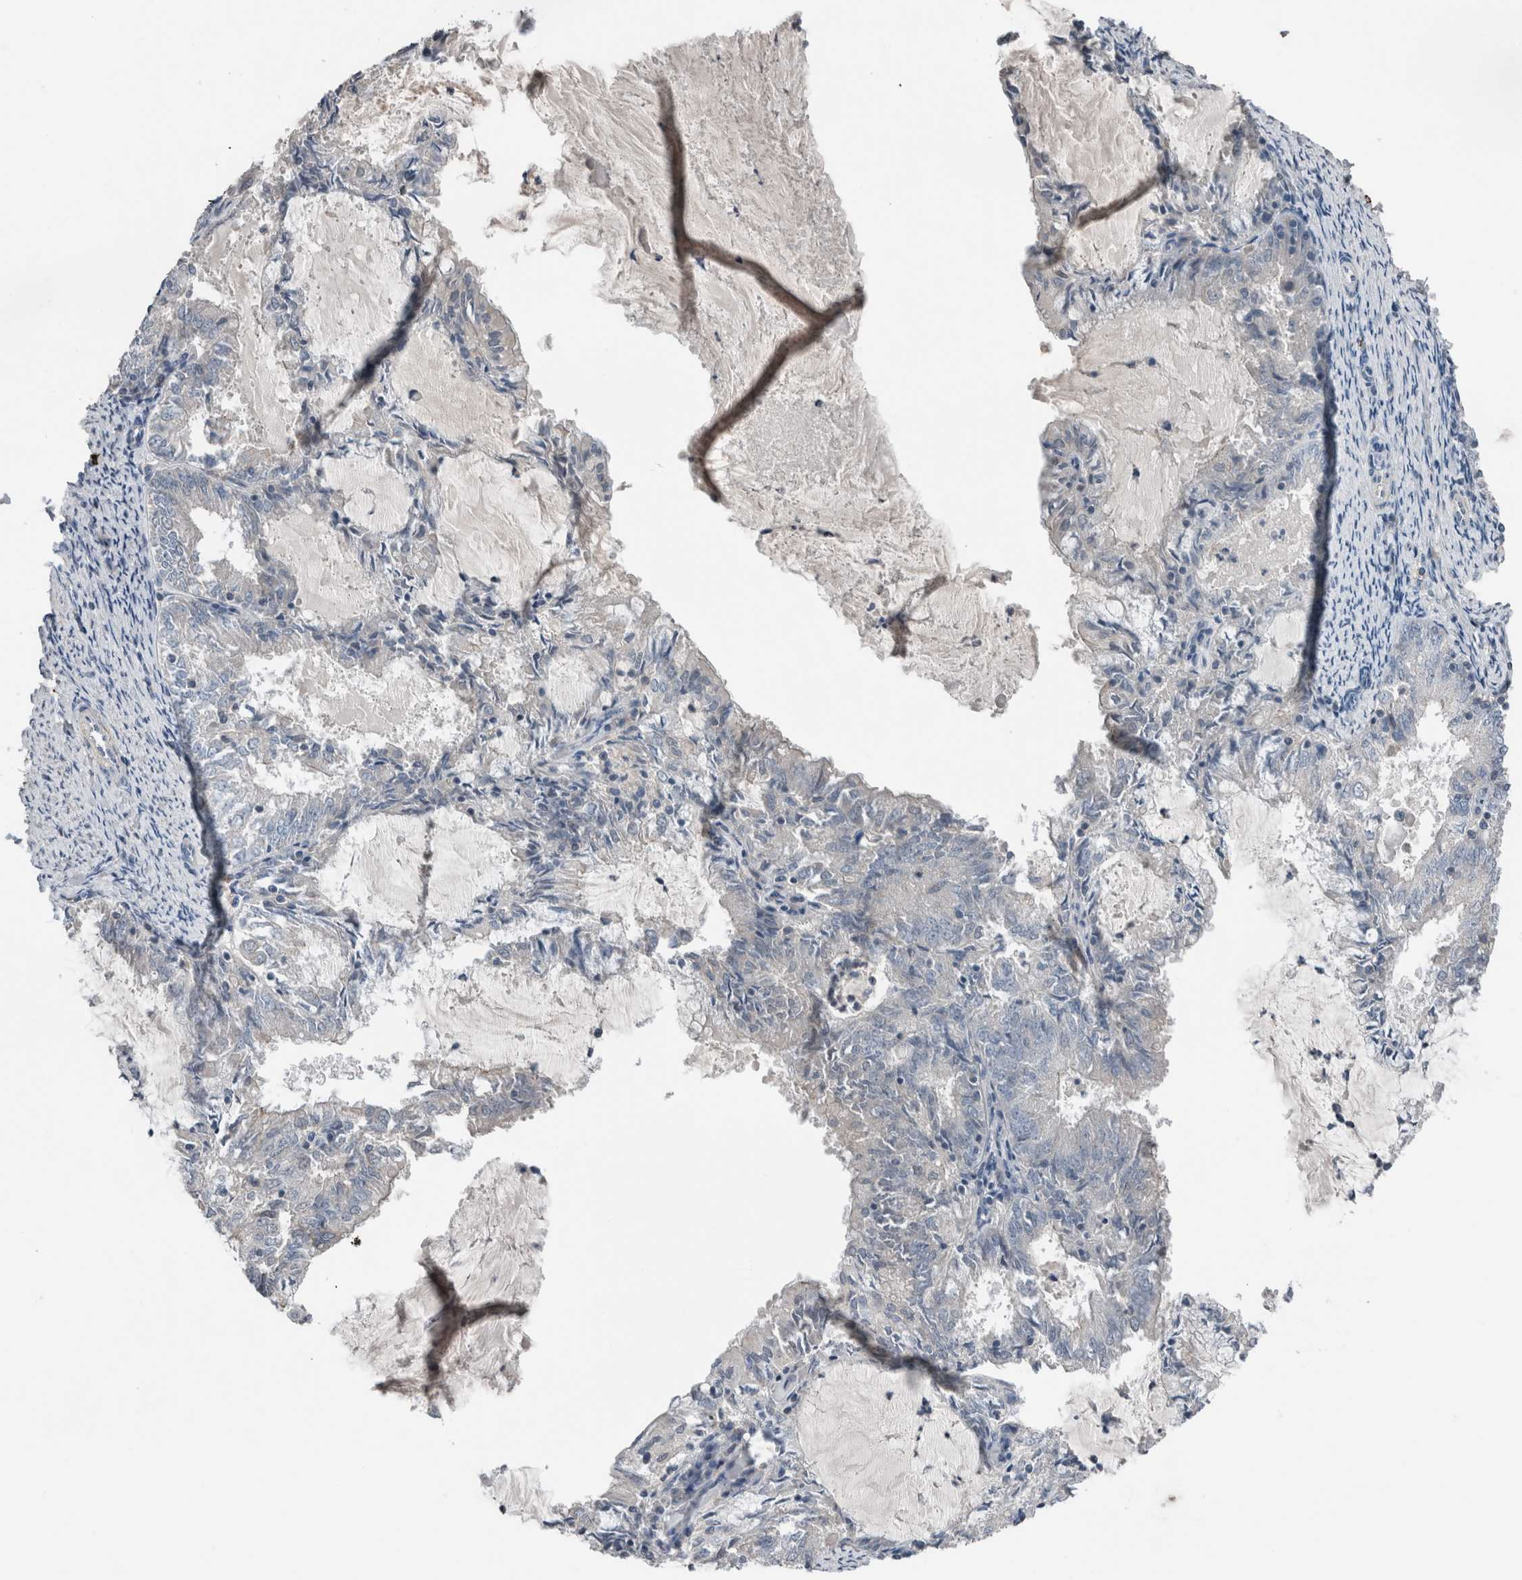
{"staining": {"intensity": "negative", "quantity": "none", "location": "none"}, "tissue": "endometrial cancer", "cell_type": "Tumor cells", "image_type": "cancer", "snomed": [{"axis": "morphology", "description": "Adenocarcinoma, NOS"}, {"axis": "topography", "description": "Endometrium"}], "caption": "This is a micrograph of immunohistochemistry staining of endometrial cancer (adenocarcinoma), which shows no expression in tumor cells. (IHC, brightfield microscopy, high magnification).", "gene": "CRNN", "patient": {"sex": "female", "age": 57}}